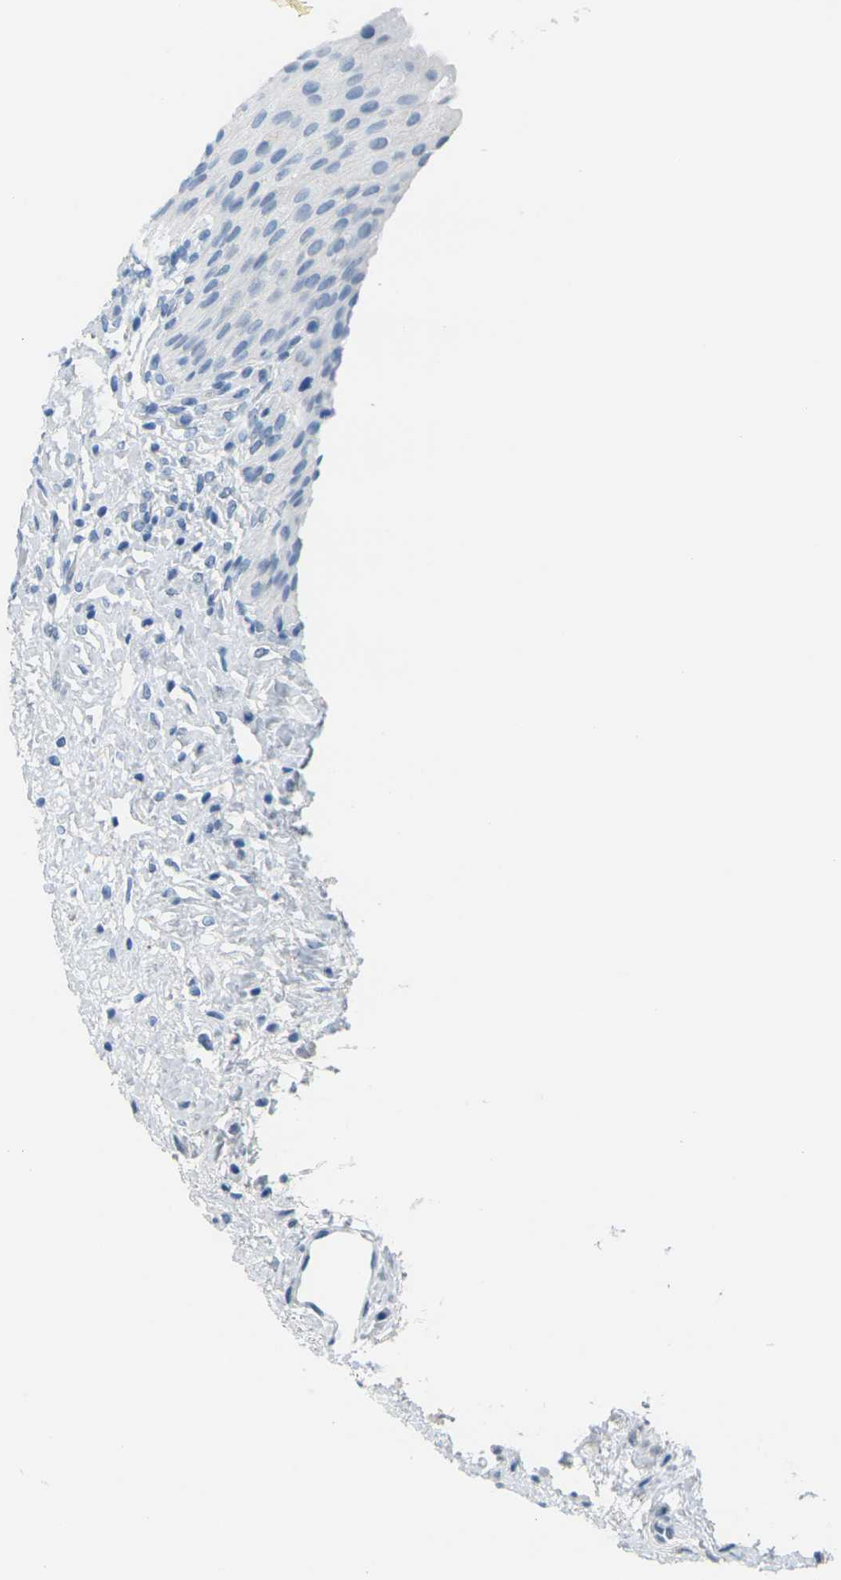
{"staining": {"intensity": "negative", "quantity": "none", "location": "none"}, "tissue": "urinary bladder", "cell_type": "Urothelial cells", "image_type": "normal", "snomed": [{"axis": "morphology", "description": "Normal tissue, NOS"}, {"axis": "morphology", "description": "Urothelial carcinoma, High grade"}, {"axis": "topography", "description": "Urinary bladder"}], "caption": "The micrograph displays no significant positivity in urothelial cells of urinary bladder. Nuclei are stained in blue.", "gene": "CTAG1A", "patient": {"sex": "male", "age": 46}}